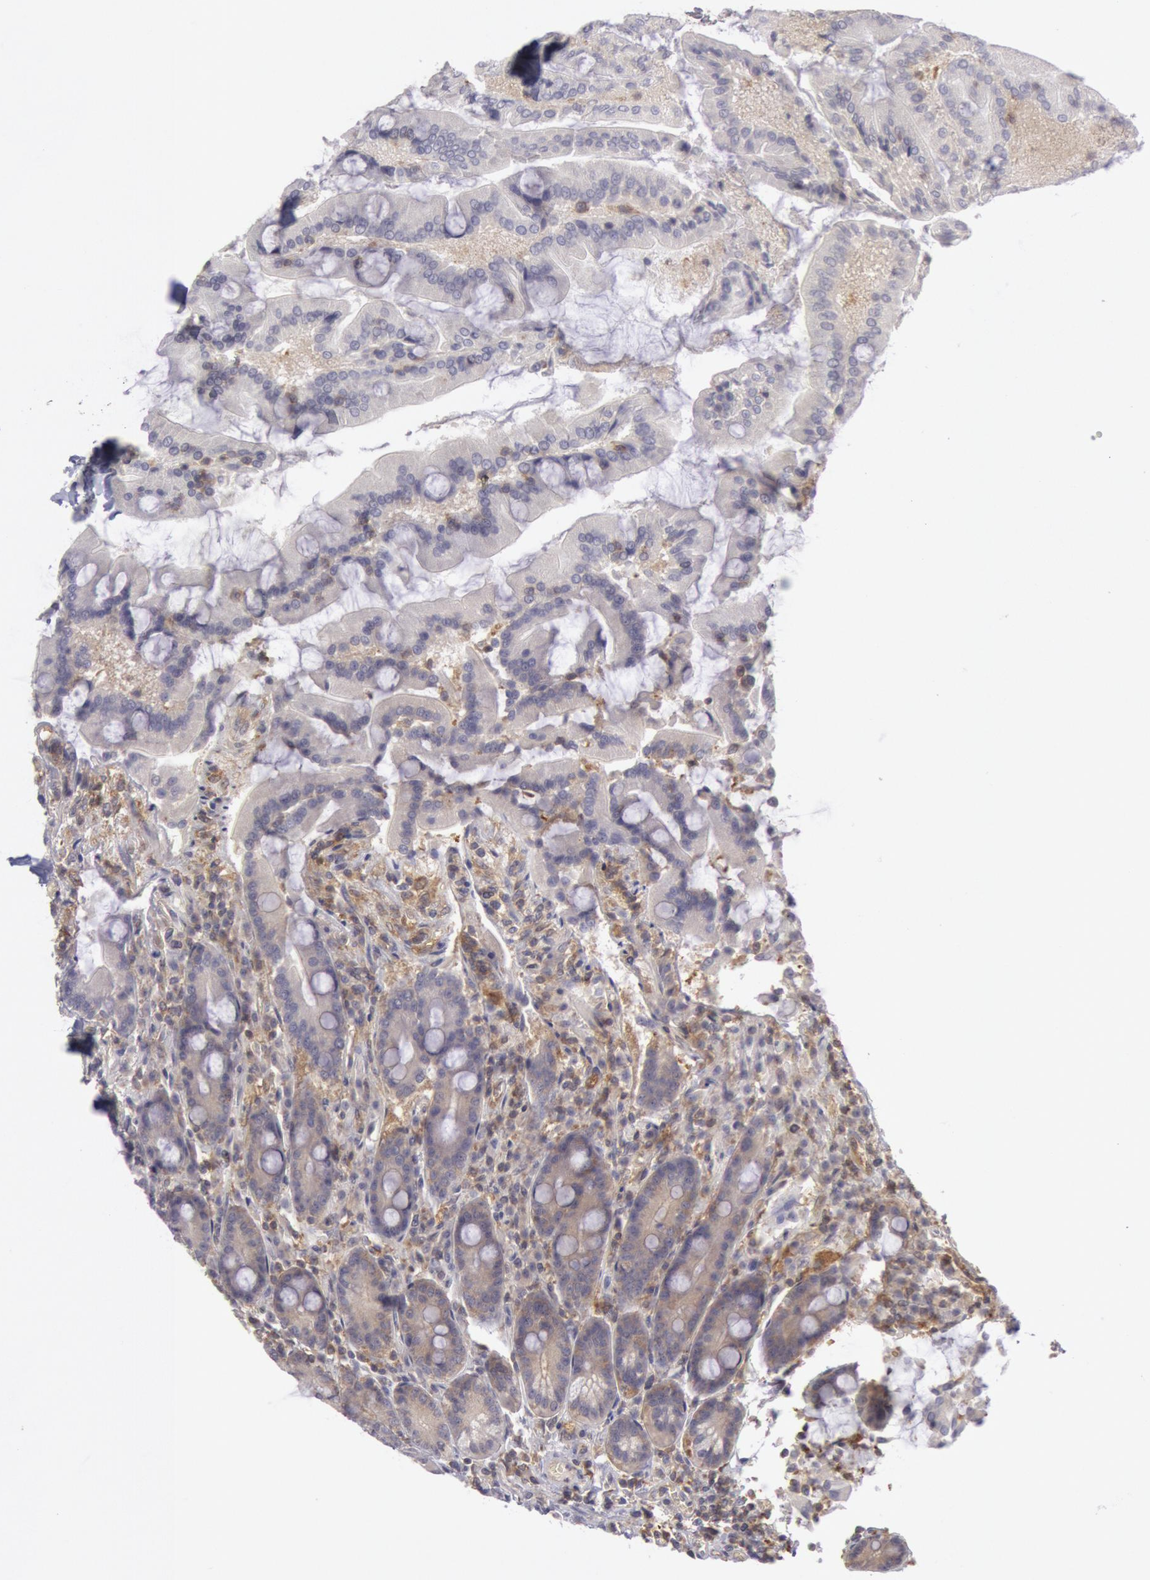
{"staining": {"intensity": "weak", "quantity": "25%-75%", "location": "cytoplasmic/membranous"}, "tissue": "duodenum", "cell_type": "Glandular cells", "image_type": "normal", "snomed": [{"axis": "morphology", "description": "Normal tissue, NOS"}, {"axis": "topography", "description": "Duodenum"}], "caption": "This is a photomicrograph of immunohistochemistry staining of benign duodenum, which shows weak expression in the cytoplasmic/membranous of glandular cells.", "gene": "IKBKB", "patient": {"sex": "female", "age": 64}}